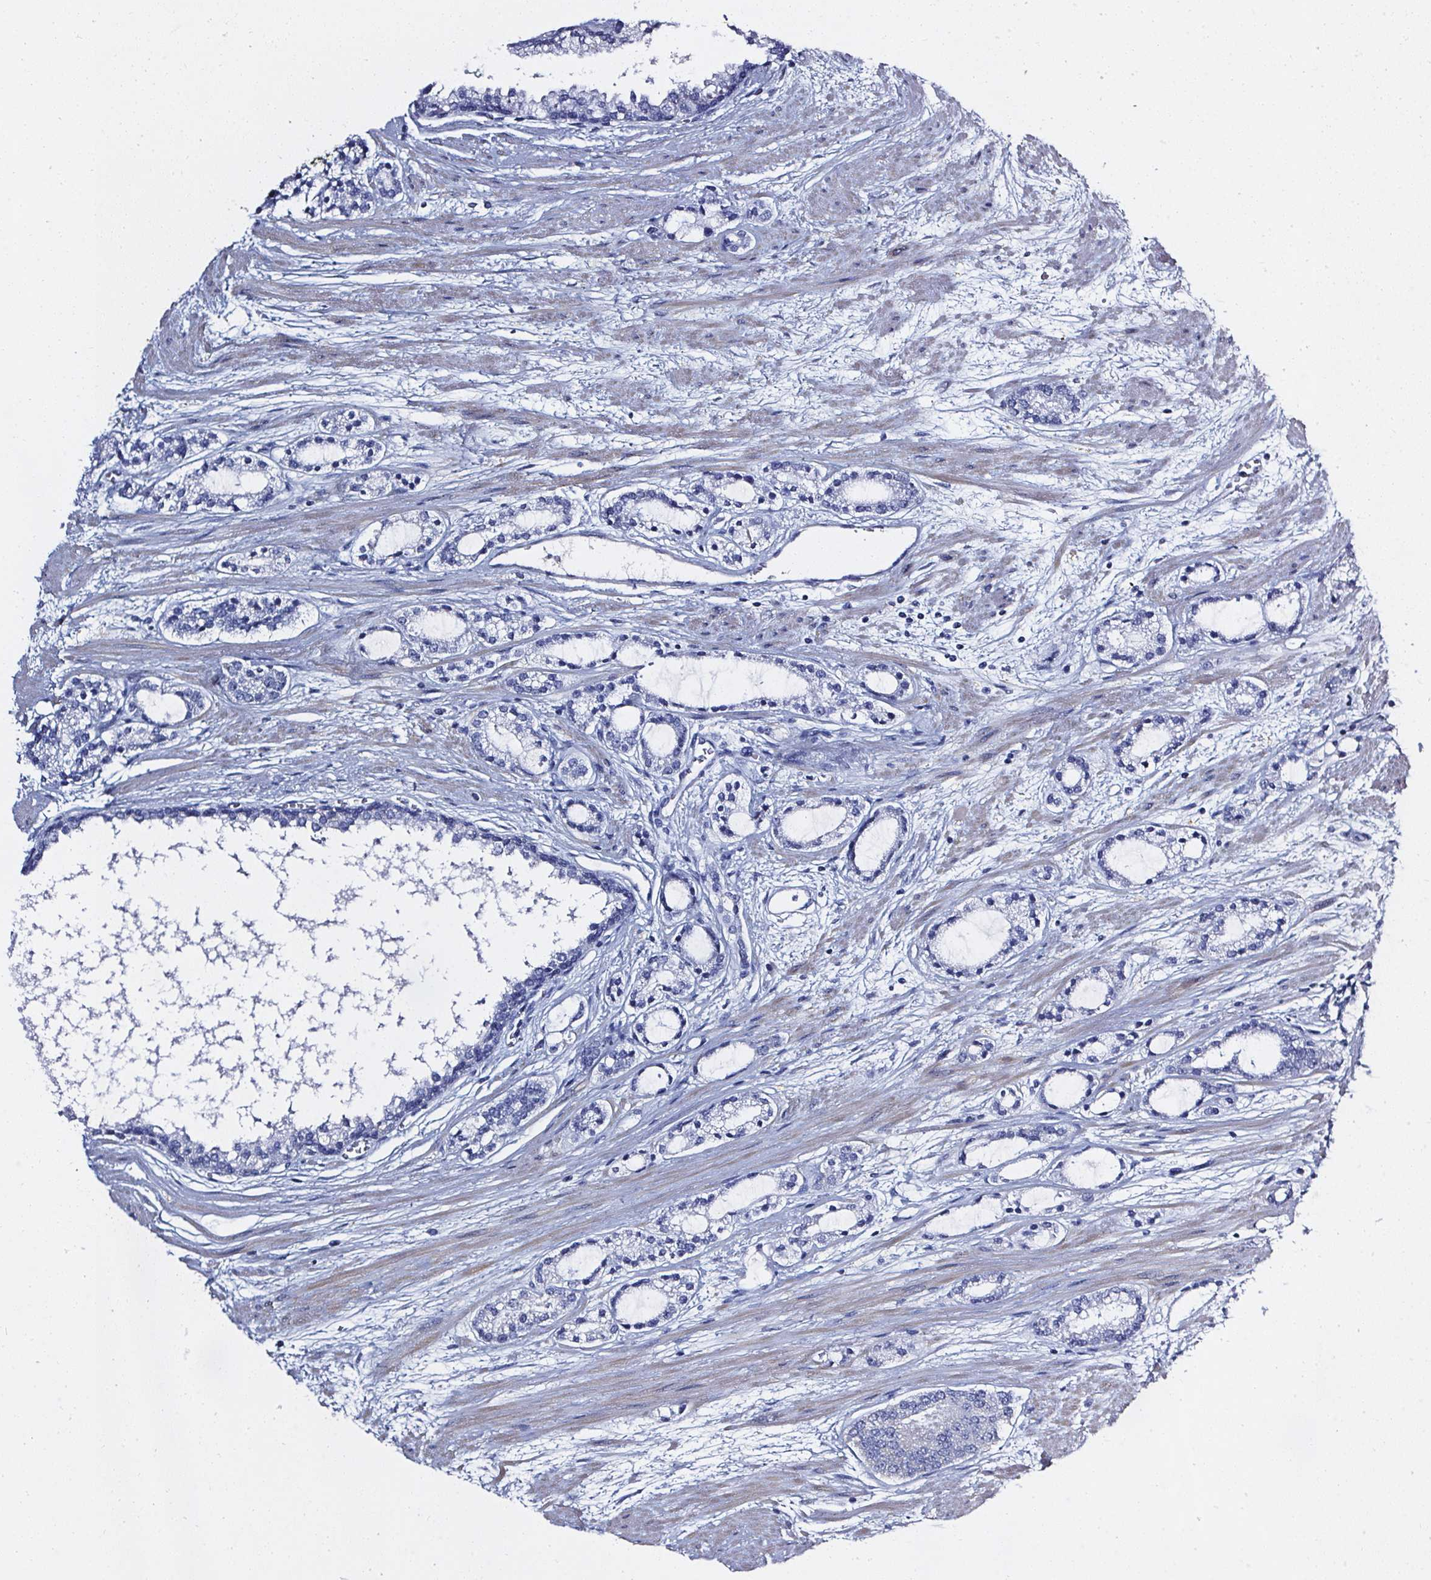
{"staining": {"intensity": "negative", "quantity": "none", "location": "none"}, "tissue": "prostate cancer", "cell_type": "Tumor cells", "image_type": "cancer", "snomed": [{"axis": "morphology", "description": "Adenocarcinoma, Medium grade"}, {"axis": "topography", "description": "Prostate"}], "caption": "Immunohistochemistry image of neoplastic tissue: prostate cancer stained with DAB demonstrates no significant protein staining in tumor cells. (Stains: DAB immunohistochemistry (IHC) with hematoxylin counter stain, Microscopy: brightfield microscopy at high magnification).", "gene": "ELAVL2", "patient": {"sex": "male", "age": 57}}